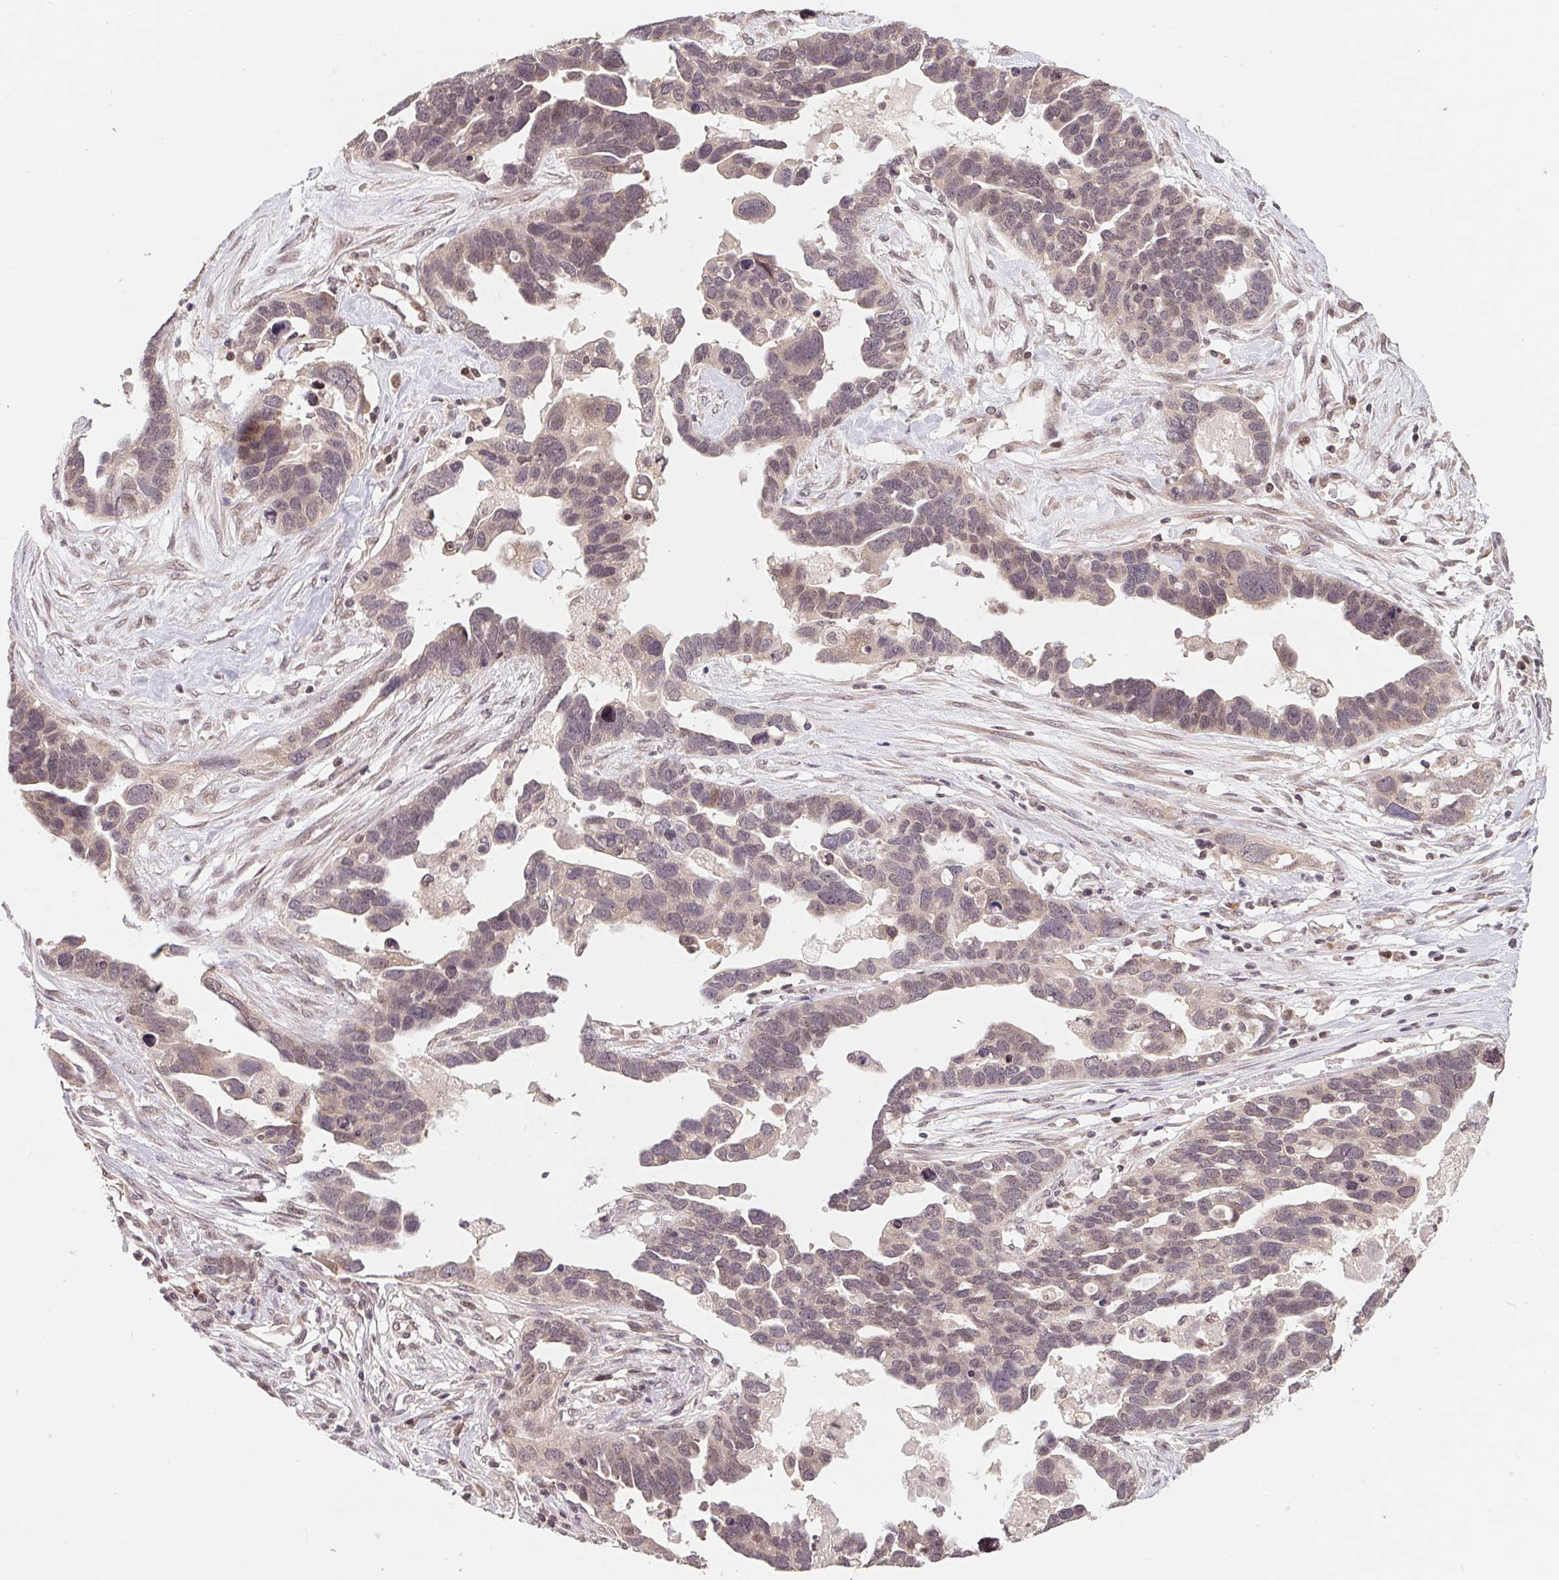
{"staining": {"intensity": "negative", "quantity": "none", "location": "none"}, "tissue": "ovarian cancer", "cell_type": "Tumor cells", "image_type": "cancer", "snomed": [{"axis": "morphology", "description": "Cystadenocarcinoma, serous, NOS"}, {"axis": "topography", "description": "Ovary"}], "caption": "The photomicrograph displays no staining of tumor cells in ovarian cancer (serous cystadenocarcinoma).", "gene": "HMGN3", "patient": {"sex": "female", "age": 54}}